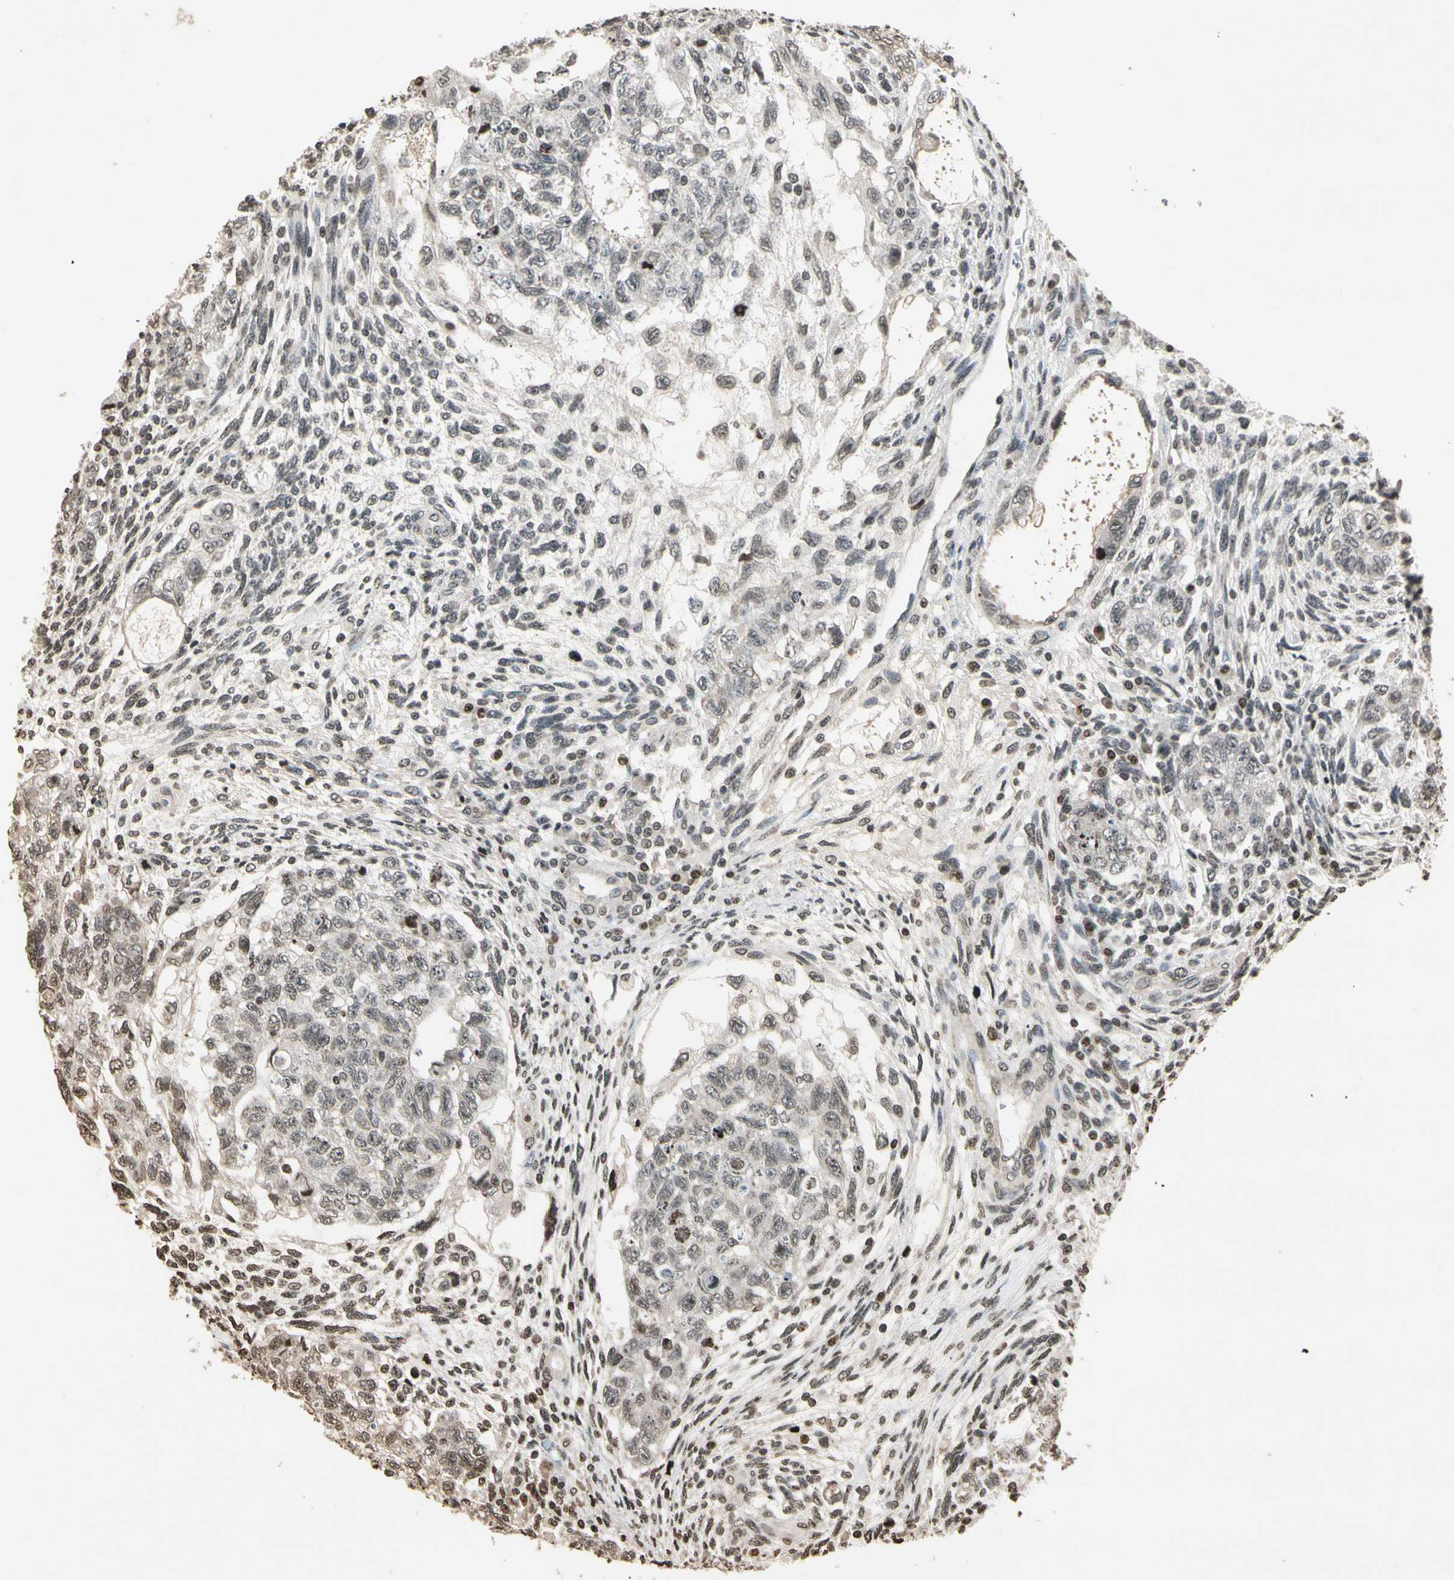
{"staining": {"intensity": "weak", "quantity": "<25%", "location": "nuclear"}, "tissue": "testis cancer", "cell_type": "Tumor cells", "image_type": "cancer", "snomed": [{"axis": "morphology", "description": "Normal tissue, NOS"}, {"axis": "morphology", "description": "Carcinoma, Embryonal, NOS"}, {"axis": "topography", "description": "Testis"}], "caption": "DAB immunohistochemical staining of testis cancer (embryonal carcinoma) shows no significant positivity in tumor cells.", "gene": "TOP1", "patient": {"sex": "male", "age": 36}}